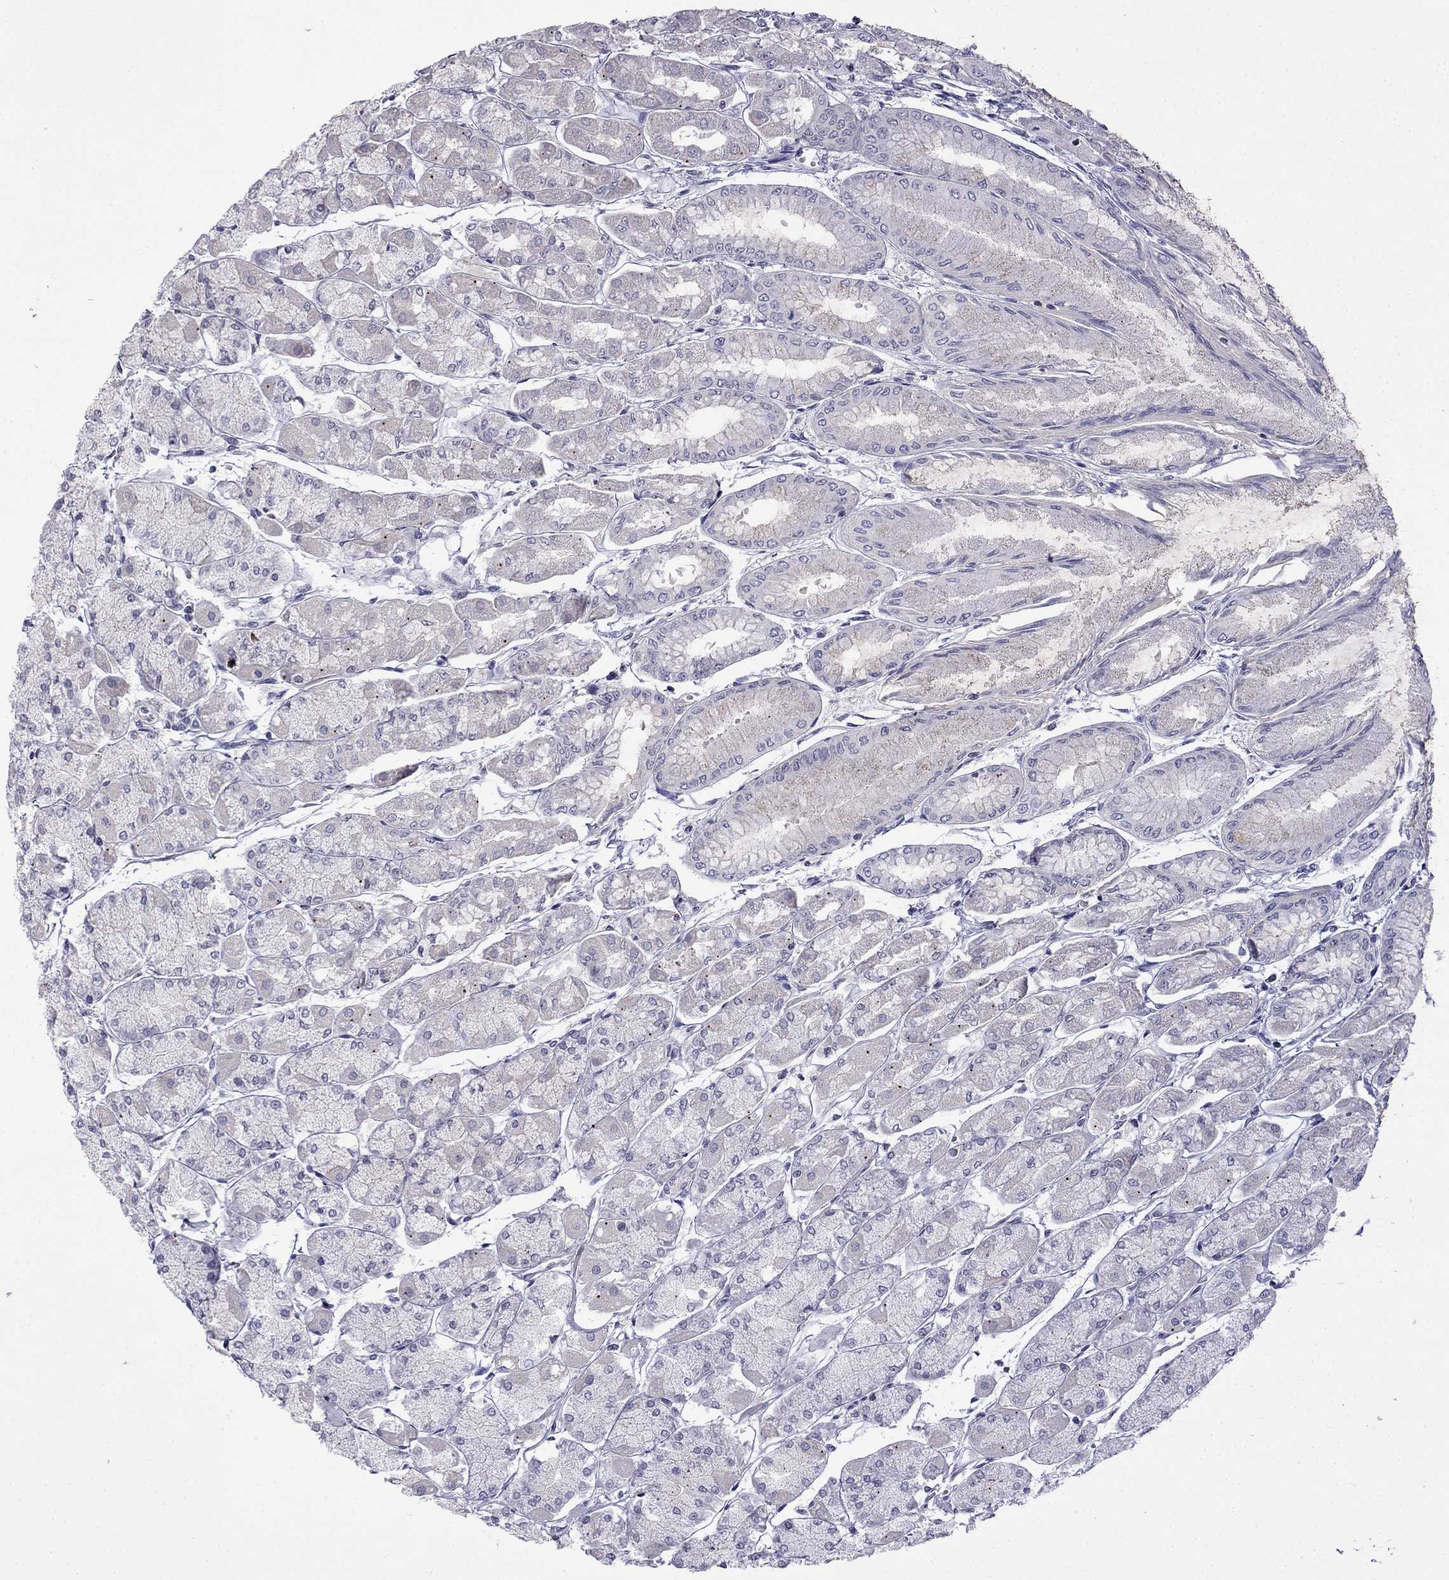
{"staining": {"intensity": "negative", "quantity": "none", "location": "none"}, "tissue": "stomach", "cell_type": "Glandular cells", "image_type": "normal", "snomed": [{"axis": "morphology", "description": "Normal tissue, NOS"}, {"axis": "topography", "description": "Stomach, upper"}], "caption": "This photomicrograph is of normal stomach stained with immunohistochemistry (IHC) to label a protein in brown with the nuclei are counter-stained blue. There is no positivity in glandular cells.", "gene": "PRR18", "patient": {"sex": "male", "age": 60}}